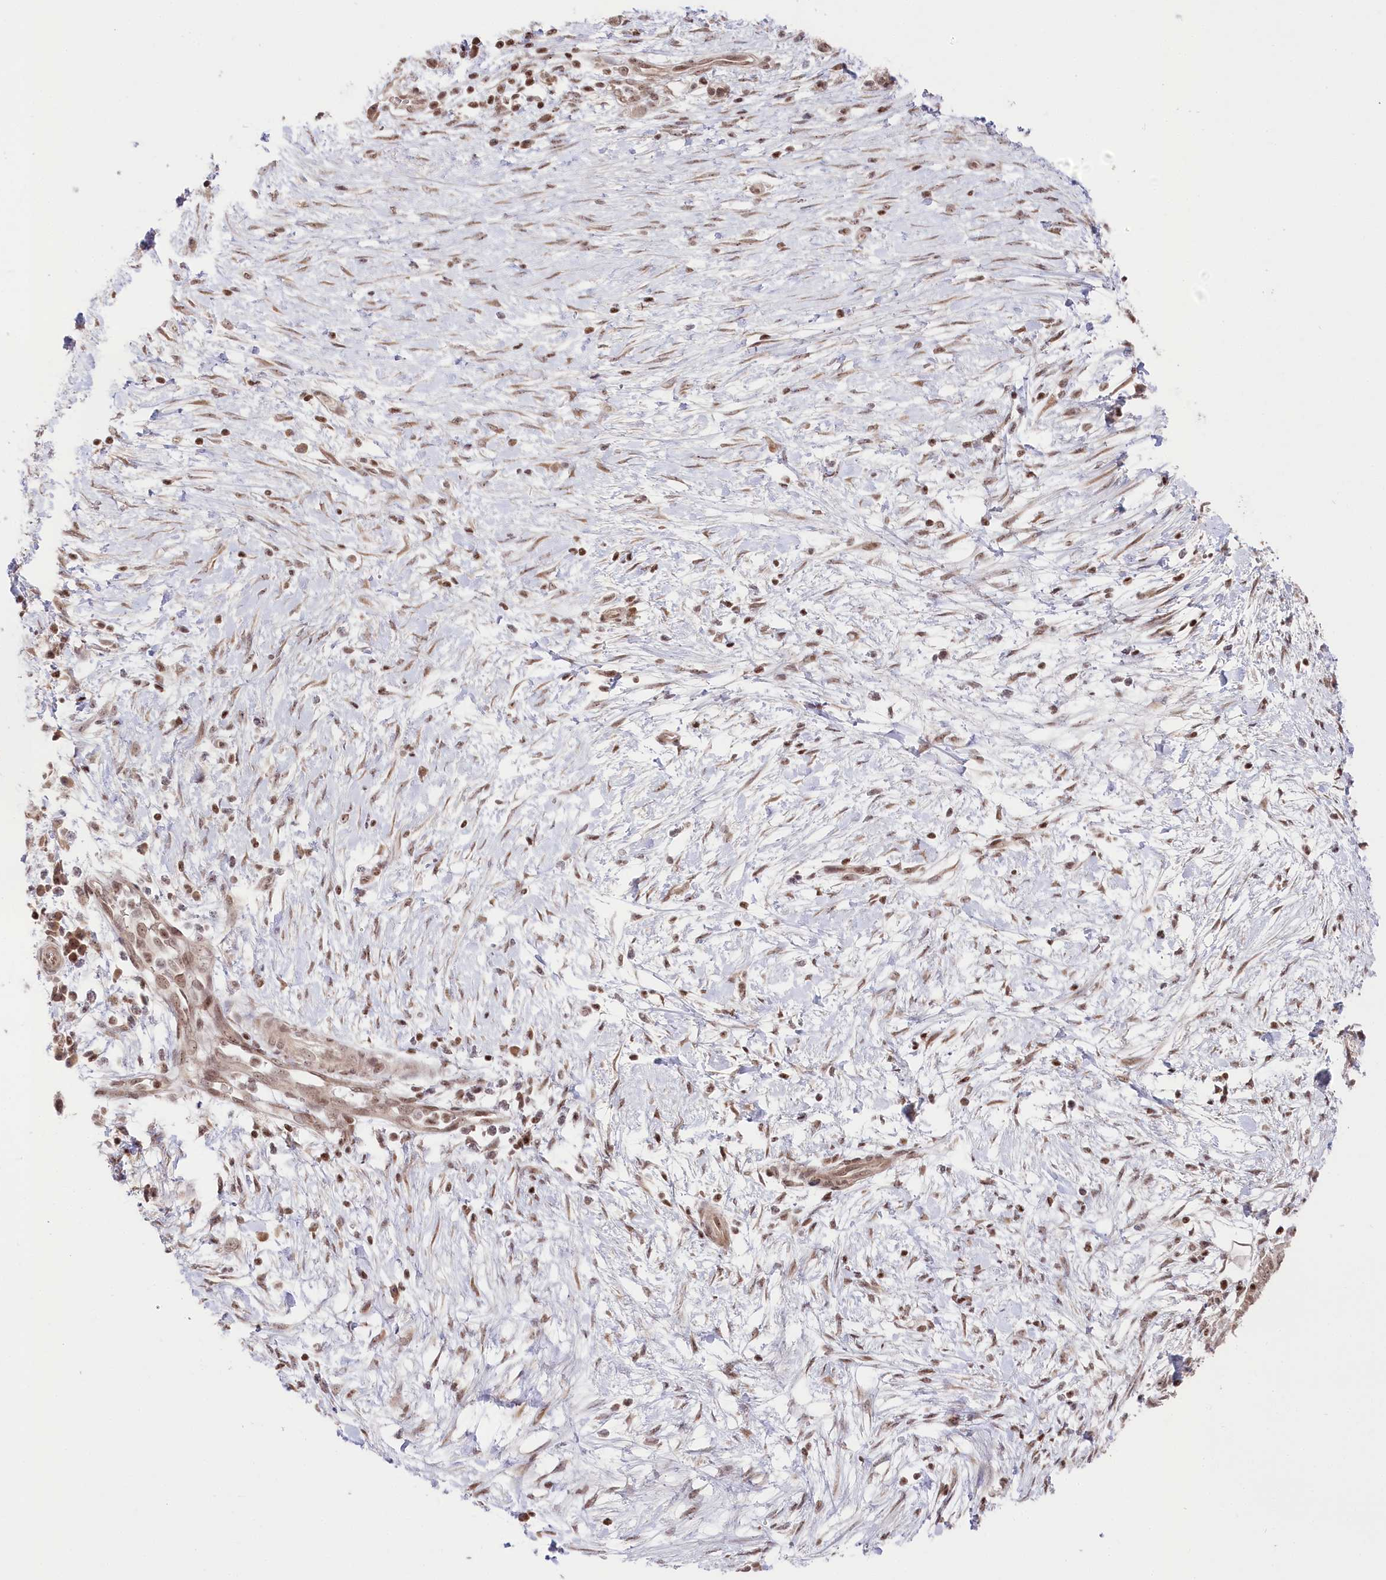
{"staining": {"intensity": "weak", "quantity": "25%-75%", "location": "cytoplasmic/membranous,nuclear"}, "tissue": "pancreatic cancer", "cell_type": "Tumor cells", "image_type": "cancer", "snomed": [{"axis": "morphology", "description": "Adenocarcinoma, NOS"}, {"axis": "topography", "description": "Pancreas"}], "caption": "The photomicrograph demonstrates staining of pancreatic adenocarcinoma, revealing weak cytoplasmic/membranous and nuclear protein positivity (brown color) within tumor cells.", "gene": "CGGBP1", "patient": {"sex": "male", "age": 68}}